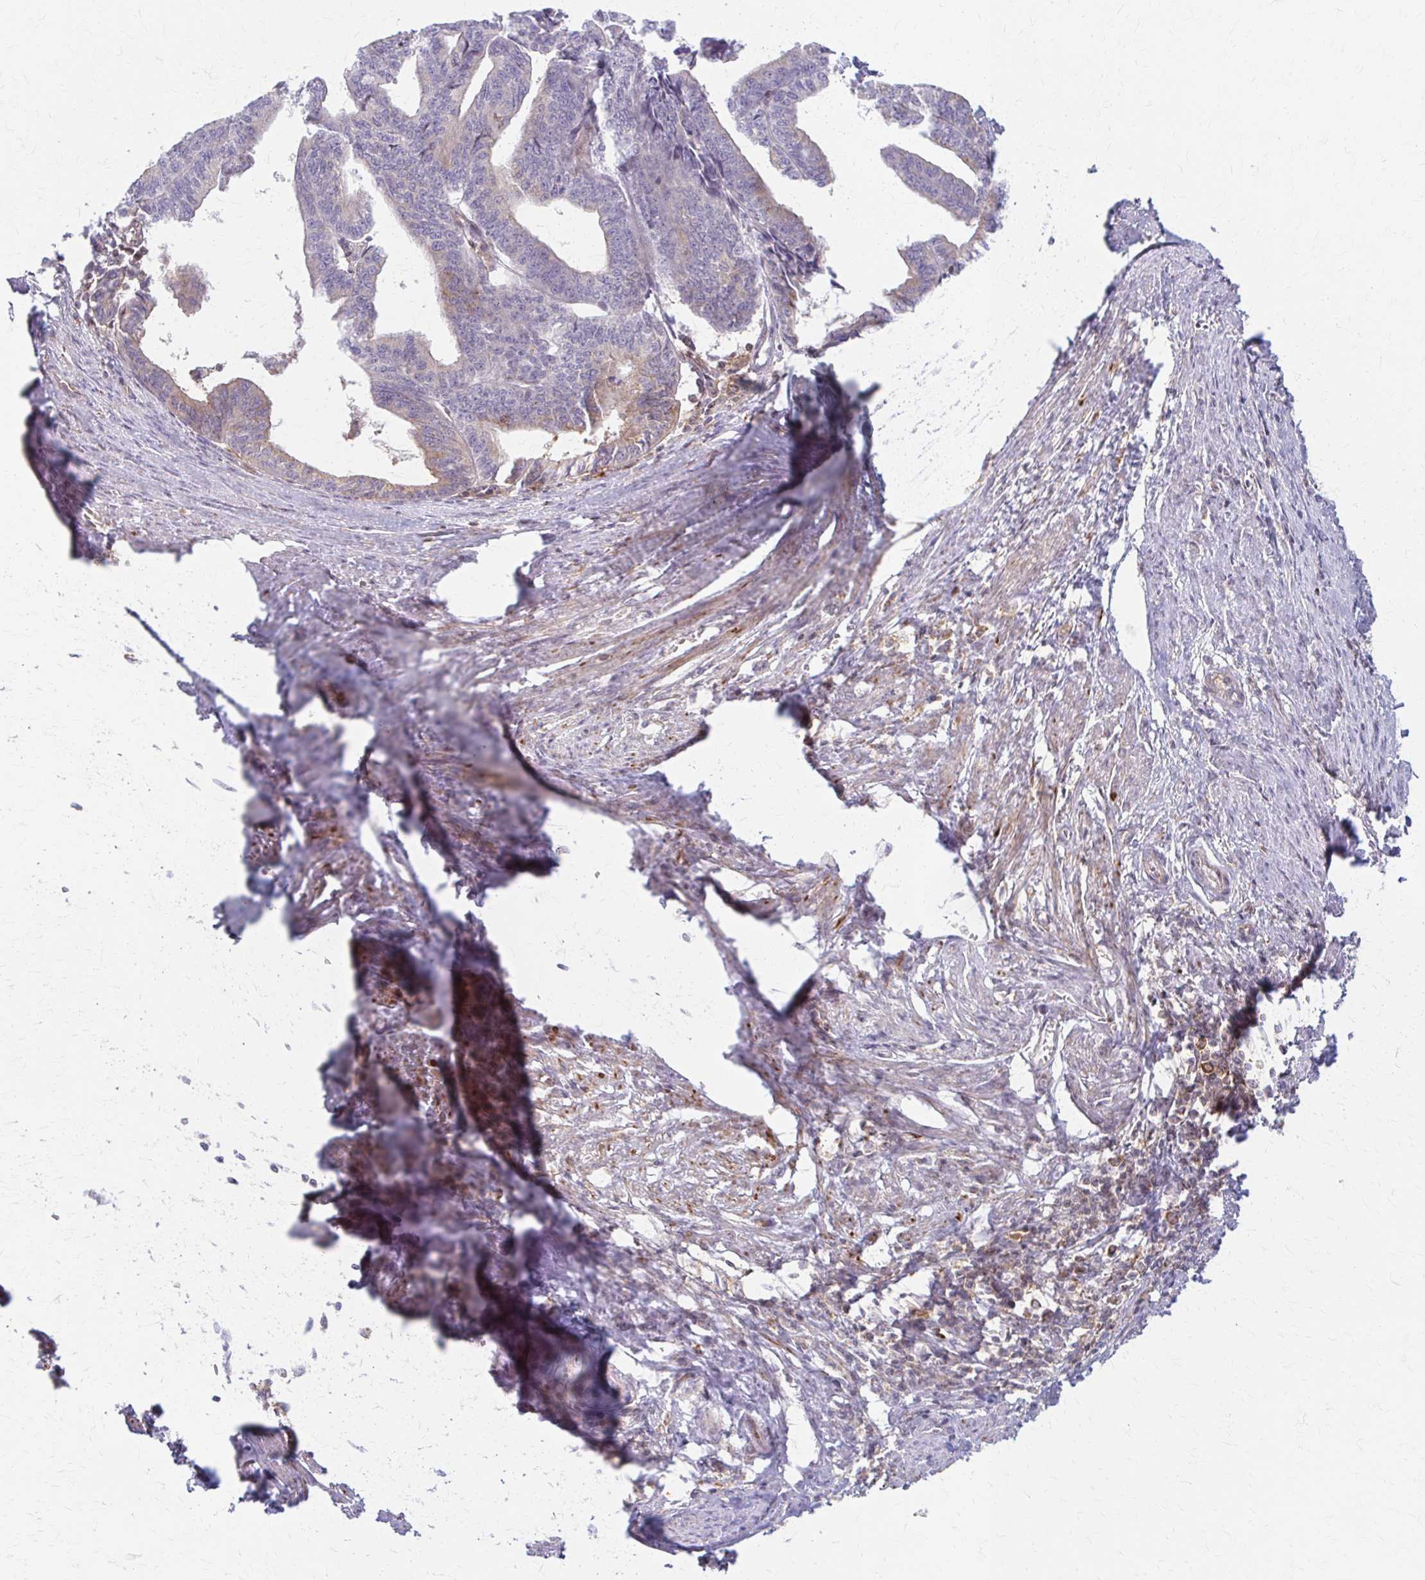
{"staining": {"intensity": "weak", "quantity": "<25%", "location": "cytoplasmic/membranous"}, "tissue": "endometrial cancer", "cell_type": "Tumor cells", "image_type": "cancer", "snomed": [{"axis": "morphology", "description": "Adenocarcinoma, NOS"}, {"axis": "topography", "description": "Endometrium"}], "caption": "High magnification brightfield microscopy of endometrial cancer (adenocarcinoma) stained with DAB (brown) and counterstained with hematoxylin (blue): tumor cells show no significant positivity.", "gene": "ARHGAP35", "patient": {"sex": "female", "age": 65}}